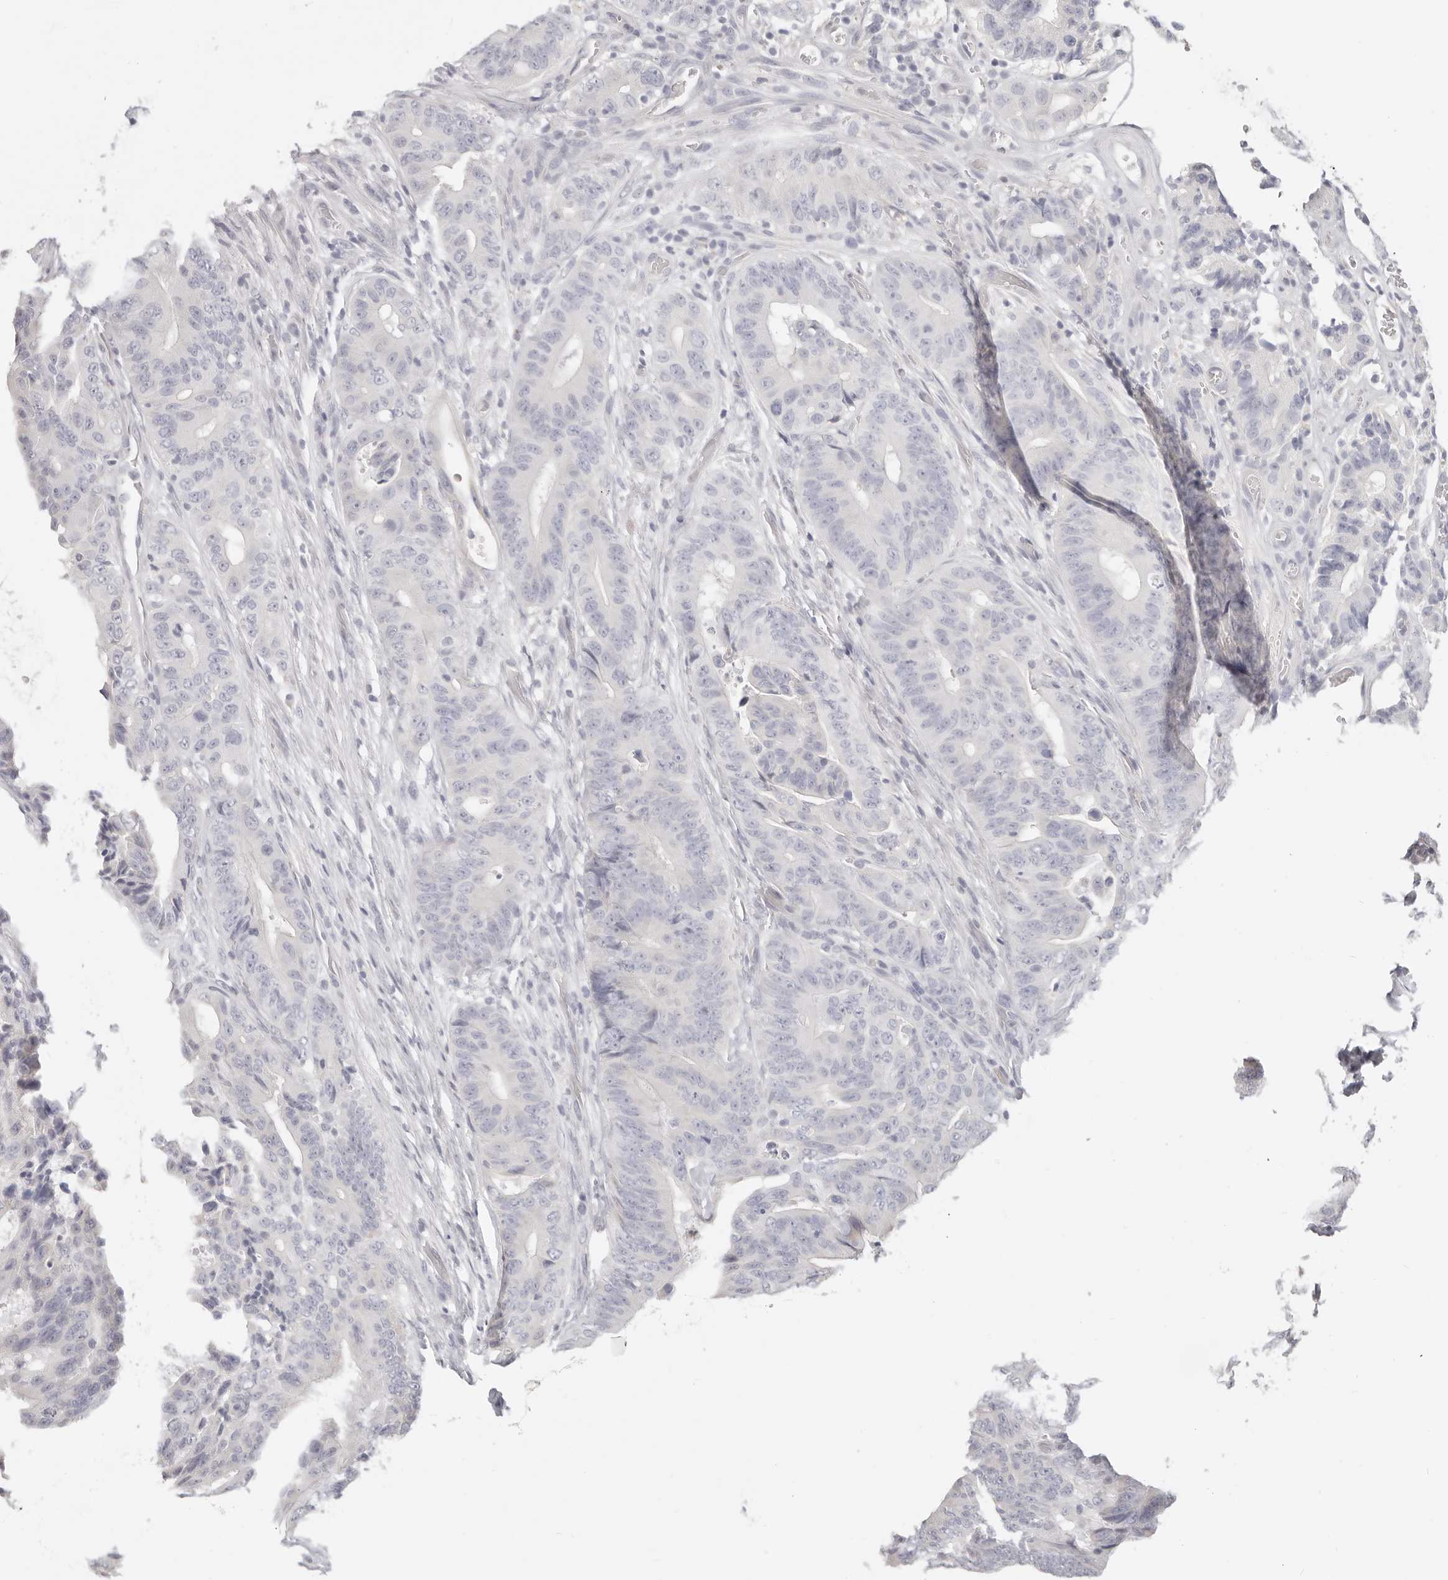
{"staining": {"intensity": "negative", "quantity": "none", "location": "none"}, "tissue": "colorectal cancer", "cell_type": "Tumor cells", "image_type": "cancer", "snomed": [{"axis": "morphology", "description": "Adenocarcinoma, NOS"}, {"axis": "topography", "description": "Colon"}], "caption": "IHC photomicrograph of human colorectal cancer (adenocarcinoma) stained for a protein (brown), which displays no positivity in tumor cells.", "gene": "ASCL1", "patient": {"sex": "male", "age": 83}}